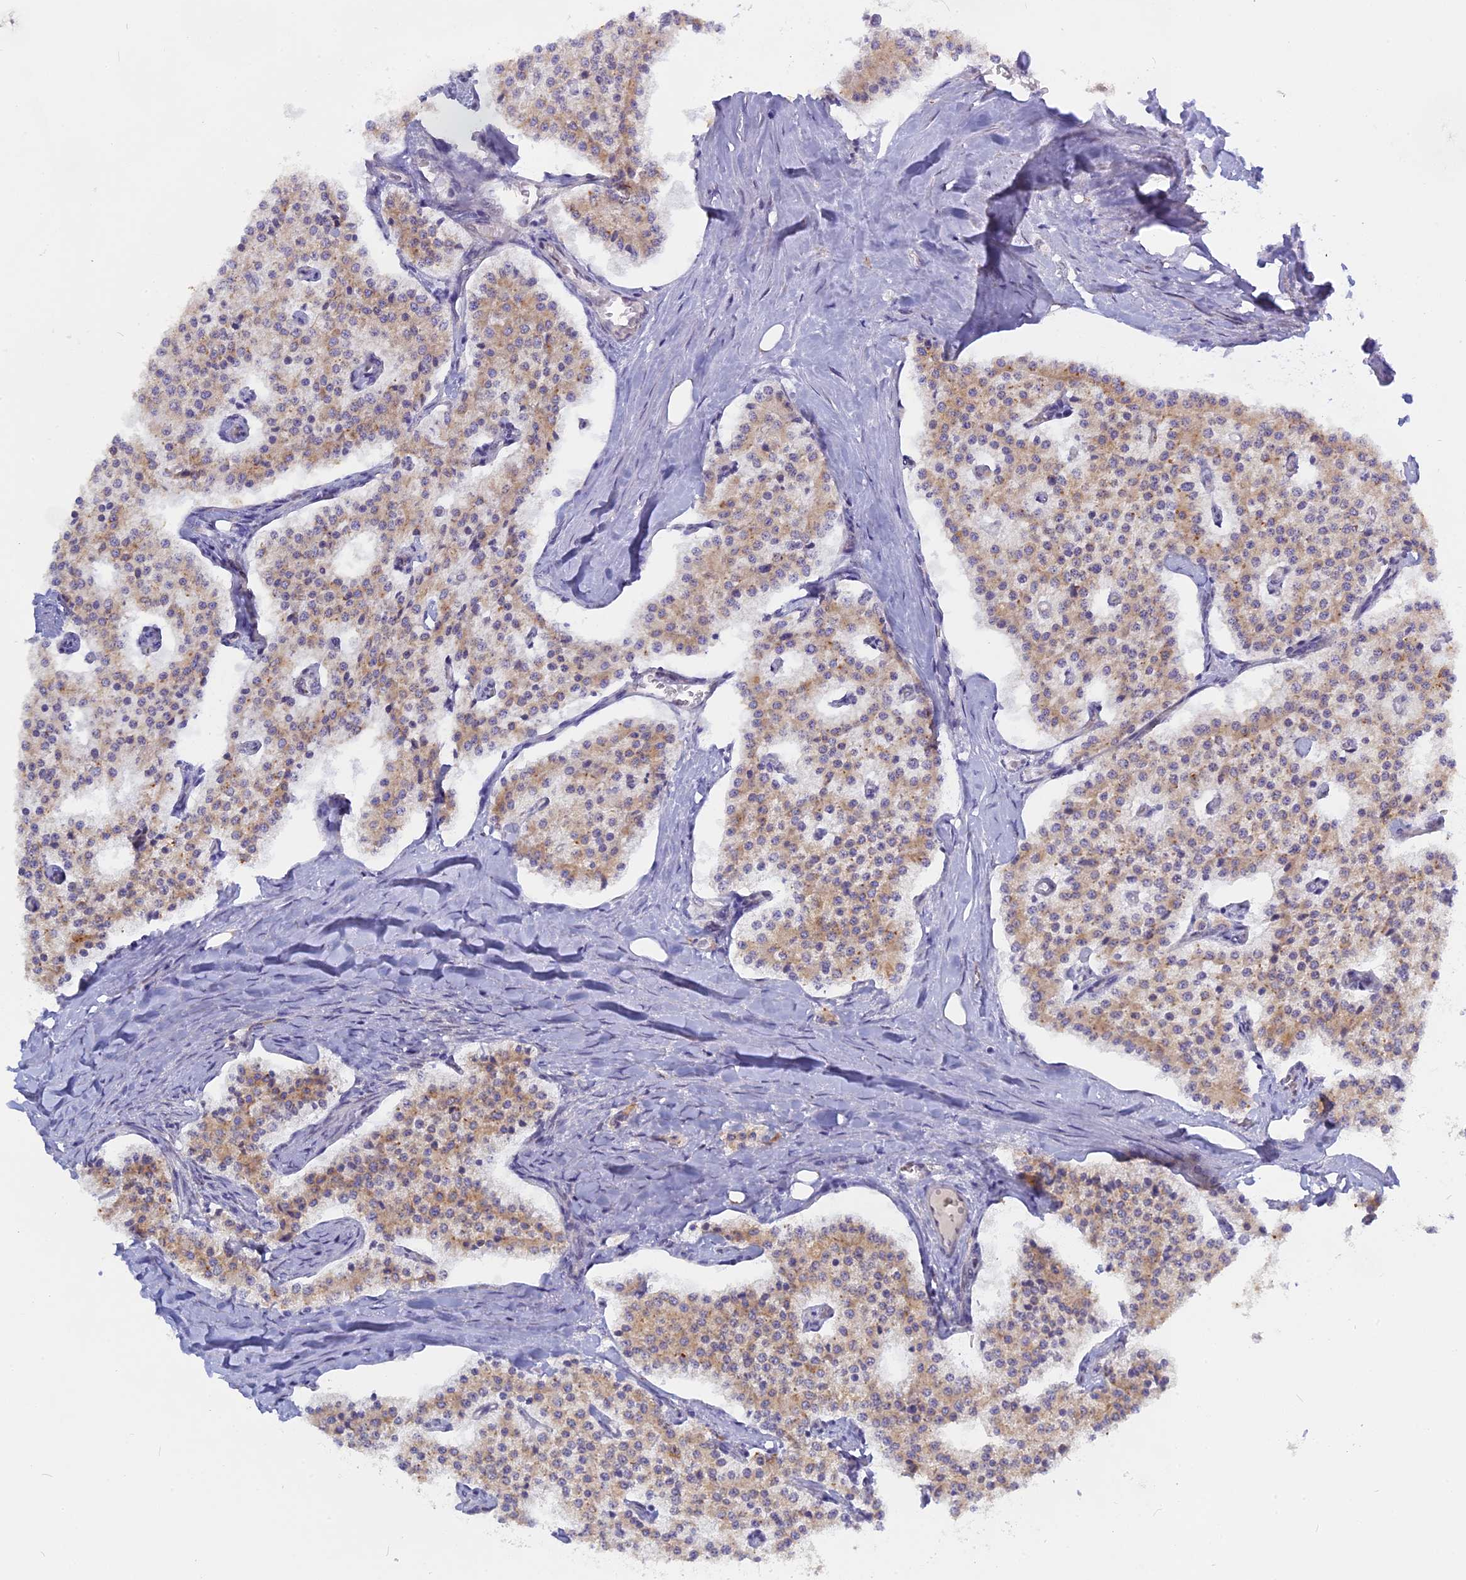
{"staining": {"intensity": "weak", "quantity": "25%-75%", "location": "cytoplasmic/membranous"}, "tissue": "carcinoid", "cell_type": "Tumor cells", "image_type": "cancer", "snomed": [{"axis": "morphology", "description": "Carcinoid, malignant, NOS"}, {"axis": "topography", "description": "Colon"}], "caption": "Protein staining by IHC displays weak cytoplasmic/membranous expression in about 25%-75% of tumor cells in malignant carcinoid. The protein of interest is stained brown, and the nuclei are stained in blue (DAB (3,3'-diaminobenzidine) IHC with brightfield microscopy, high magnification).", "gene": "TLCD1", "patient": {"sex": "female", "age": 52}}